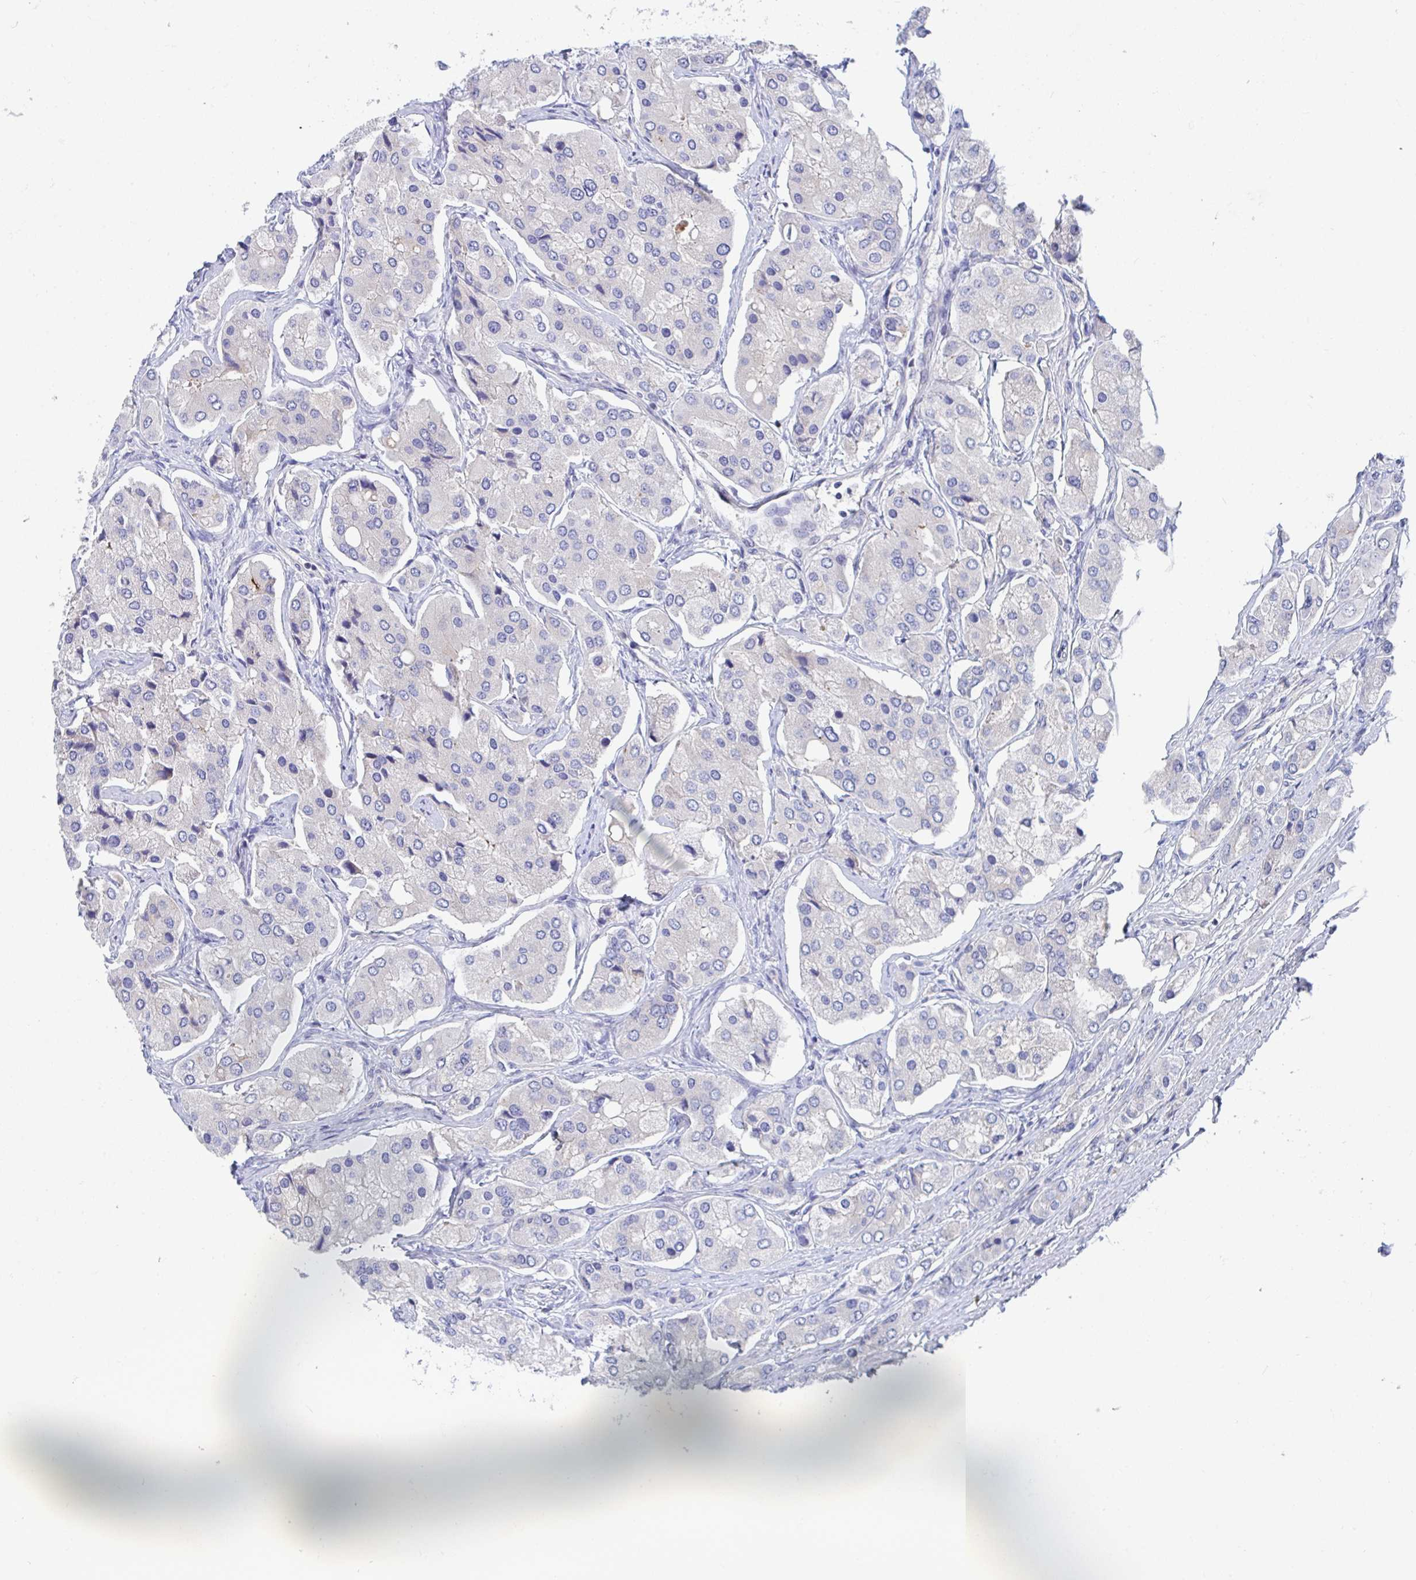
{"staining": {"intensity": "negative", "quantity": "none", "location": "none"}, "tissue": "prostate cancer", "cell_type": "Tumor cells", "image_type": "cancer", "snomed": [{"axis": "morphology", "description": "Adenocarcinoma, Low grade"}, {"axis": "topography", "description": "Prostate"}], "caption": "Prostate adenocarcinoma (low-grade) was stained to show a protein in brown. There is no significant expression in tumor cells. (DAB (3,3'-diaminobenzidine) immunohistochemistry with hematoxylin counter stain).", "gene": "P2RX3", "patient": {"sex": "male", "age": 69}}